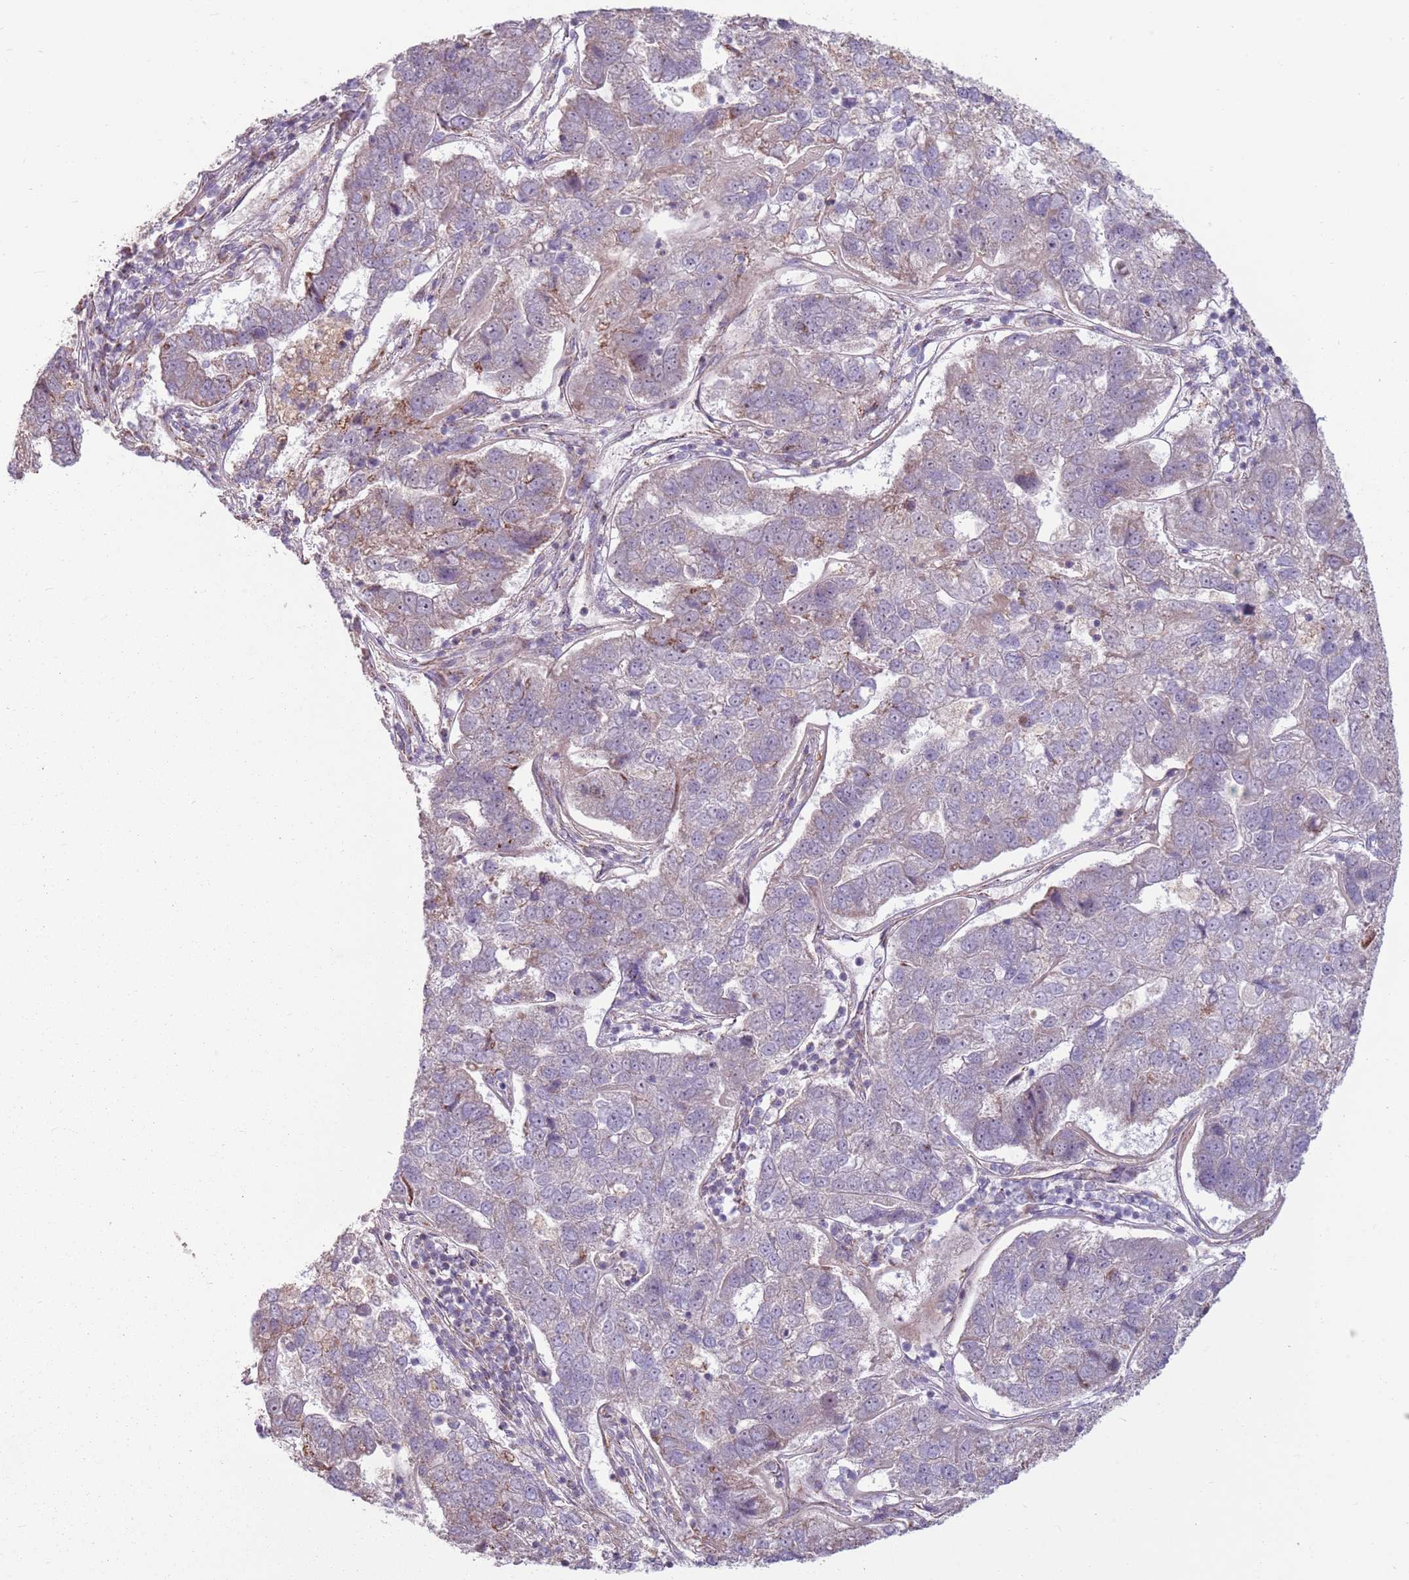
{"staining": {"intensity": "weak", "quantity": "<25%", "location": "cytoplasmic/membranous"}, "tissue": "pancreatic cancer", "cell_type": "Tumor cells", "image_type": "cancer", "snomed": [{"axis": "morphology", "description": "Adenocarcinoma, NOS"}, {"axis": "topography", "description": "Pancreas"}], "caption": "The micrograph demonstrates no staining of tumor cells in adenocarcinoma (pancreatic).", "gene": "ZNF530", "patient": {"sex": "female", "age": 61}}